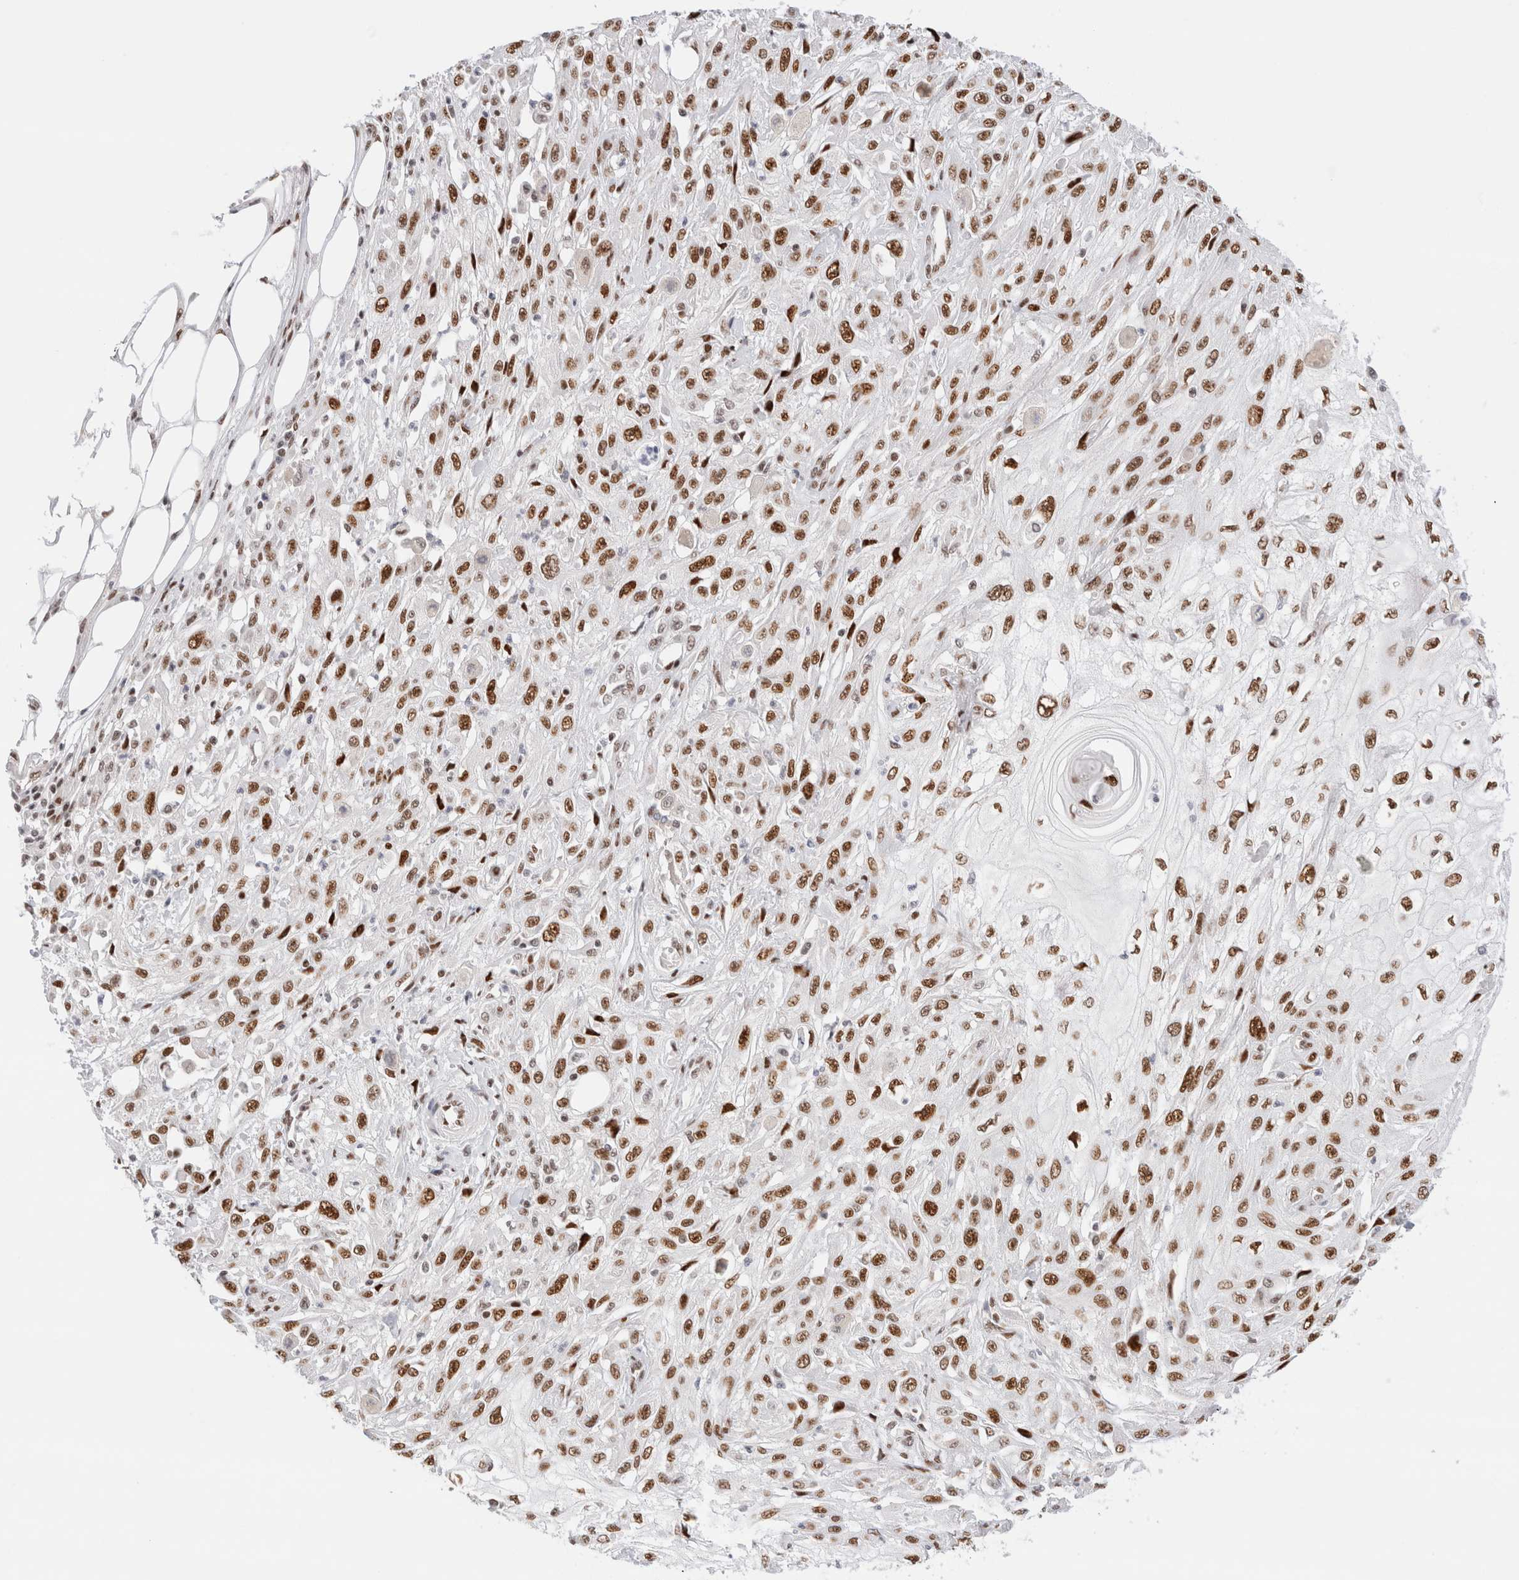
{"staining": {"intensity": "strong", "quantity": ">75%", "location": "nuclear"}, "tissue": "skin cancer", "cell_type": "Tumor cells", "image_type": "cancer", "snomed": [{"axis": "morphology", "description": "Squamous cell carcinoma, NOS"}, {"axis": "morphology", "description": "Squamous cell carcinoma, metastatic, NOS"}, {"axis": "topography", "description": "Skin"}, {"axis": "topography", "description": "Lymph node"}], "caption": "A brown stain highlights strong nuclear expression of a protein in skin cancer (metastatic squamous cell carcinoma) tumor cells.", "gene": "ZNF282", "patient": {"sex": "male", "age": 75}}